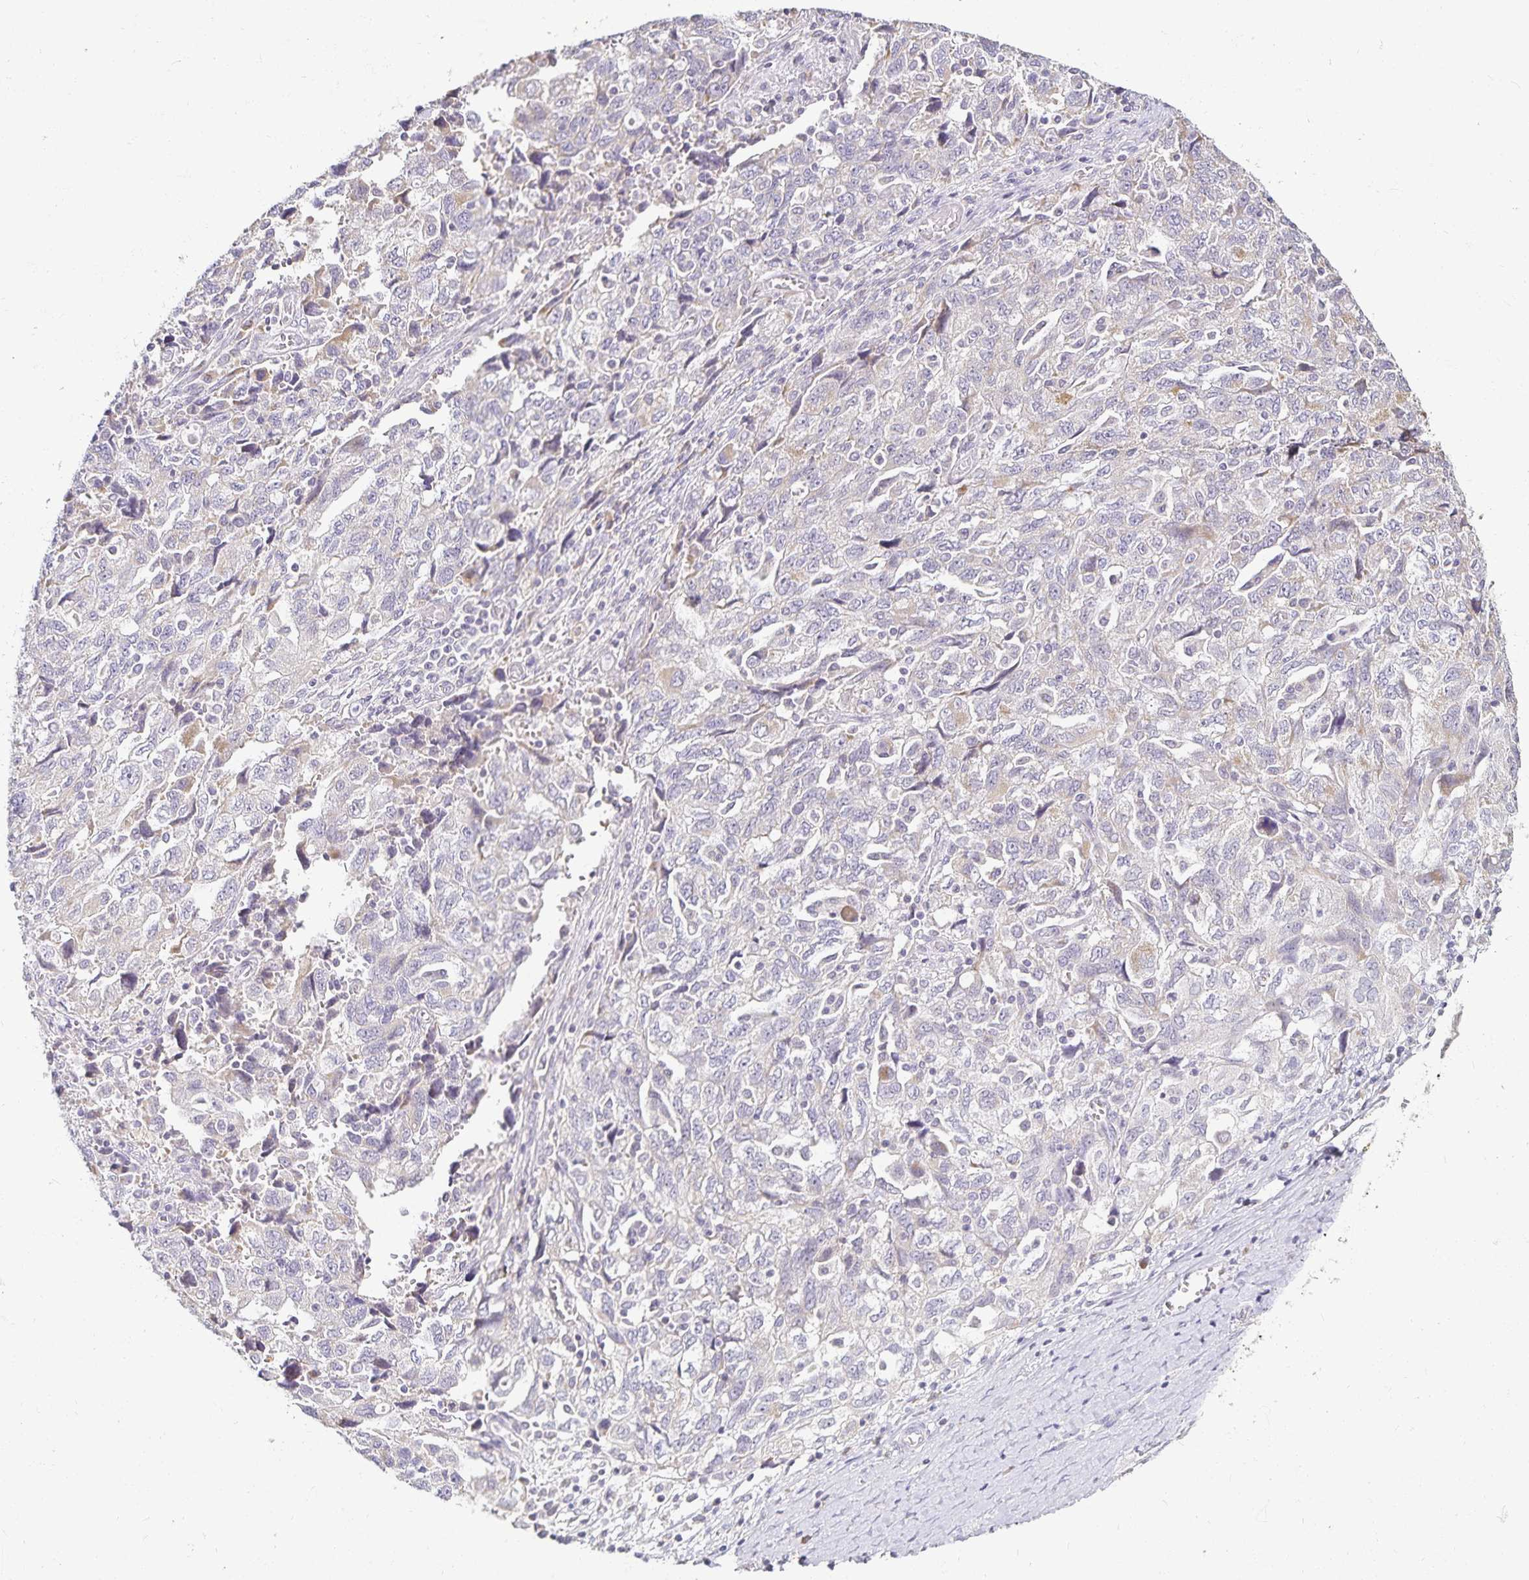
{"staining": {"intensity": "negative", "quantity": "none", "location": "none"}, "tissue": "ovarian cancer", "cell_type": "Tumor cells", "image_type": "cancer", "snomed": [{"axis": "morphology", "description": "Carcinoma, NOS"}, {"axis": "morphology", "description": "Cystadenocarcinoma, serous, NOS"}, {"axis": "topography", "description": "Ovary"}], "caption": "DAB (3,3'-diaminobenzidine) immunohistochemical staining of ovarian cancer (carcinoma) exhibits no significant positivity in tumor cells.", "gene": "GP2", "patient": {"sex": "female", "age": 69}}